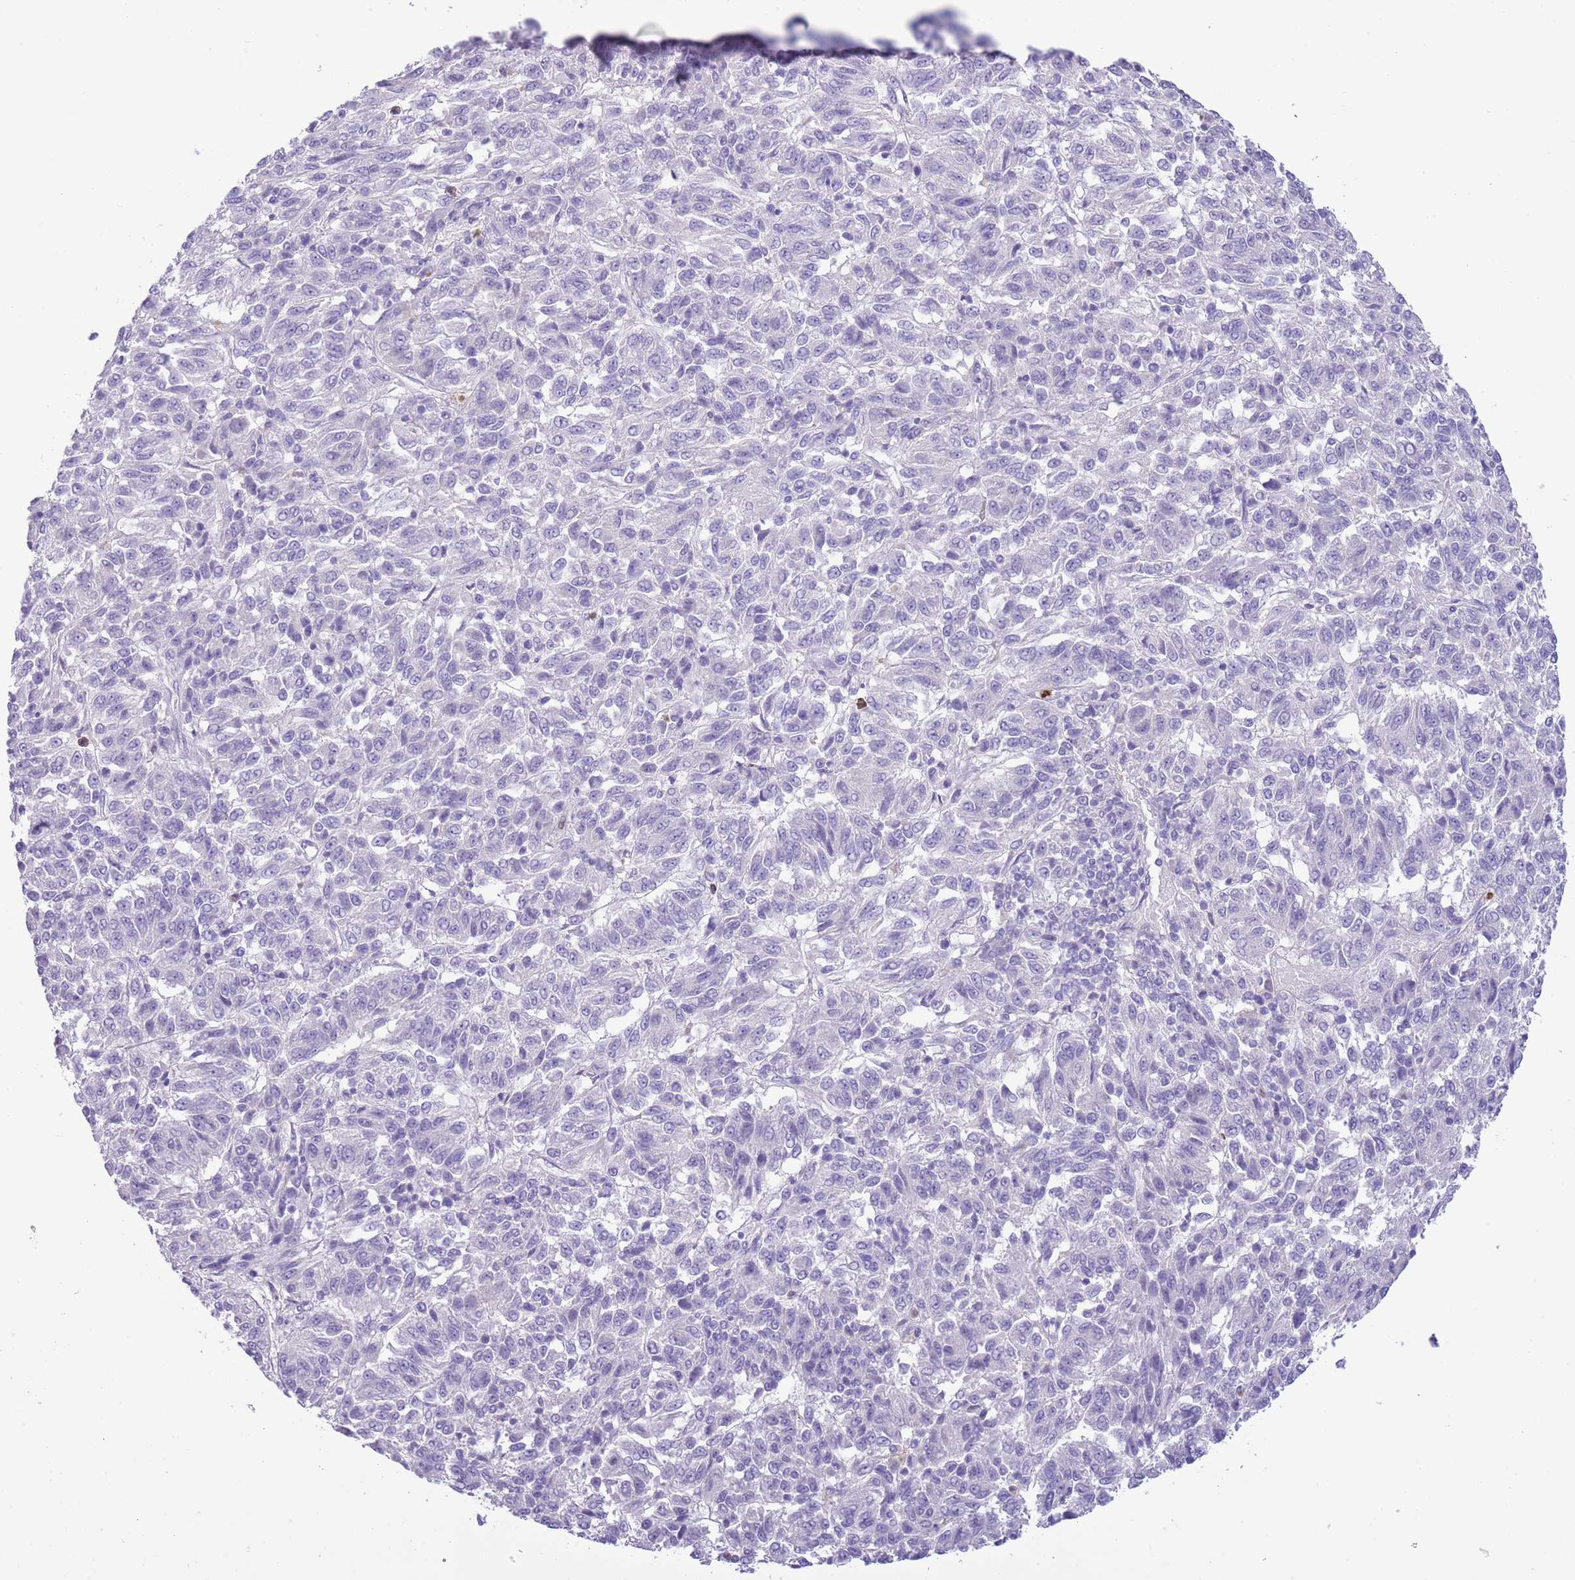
{"staining": {"intensity": "negative", "quantity": "none", "location": "none"}, "tissue": "melanoma", "cell_type": "Tumor cells", "image_type": "cancer", "snomed": [{"axis": "morphology", "description": "Malignant melanoma, Metastatic site"}, {"axis": "topography", "description": "Lung"}], "caption": "High power microscopy photomicrograph of an IHC micrograph of malignant melanoma (metastatic site), revealing no significant staining in tumor cells.", "gene": "OR6M1", "patient": {"sex": "male", "age": 64}}